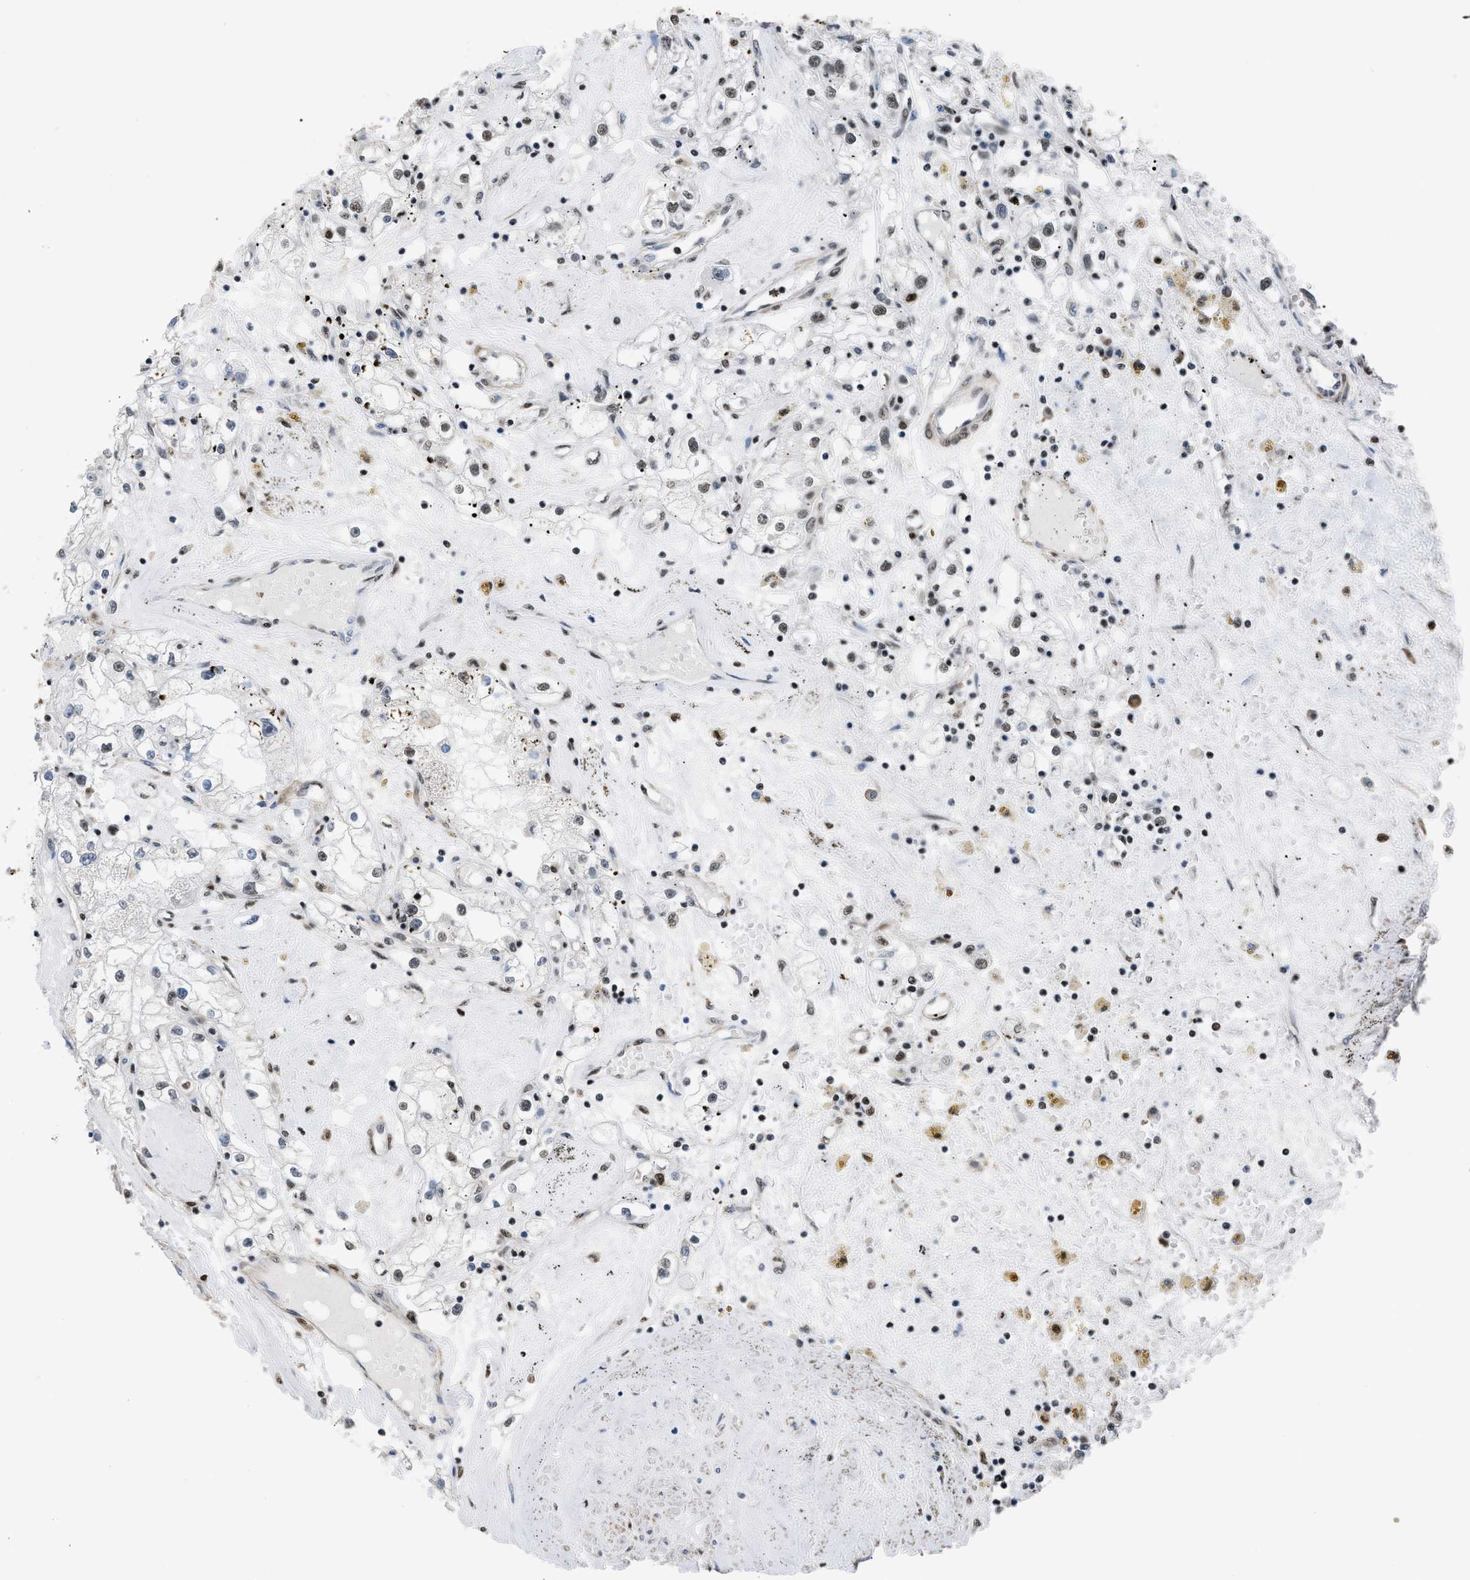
{"staining": {"intensity": "moderate", "quantity": ">75%", "location": "nuclear"}, "tissue": "renal cancer", "cell_type": "Tumor cells", "image_type": "cancer", "snomed": [{"axis": "morphology", "description": "Adenocarcinoma, NOS"}, {"axis": "topography", "description": "Kidney"}], "caption": "Renal adenocarcinoma stained with immunohistochemistry (IHC) displays moderate nuclear staining in about >75% of tumor cells.", "gene": "SCAF4", "patient": {"sex": "male", "age": 56}}